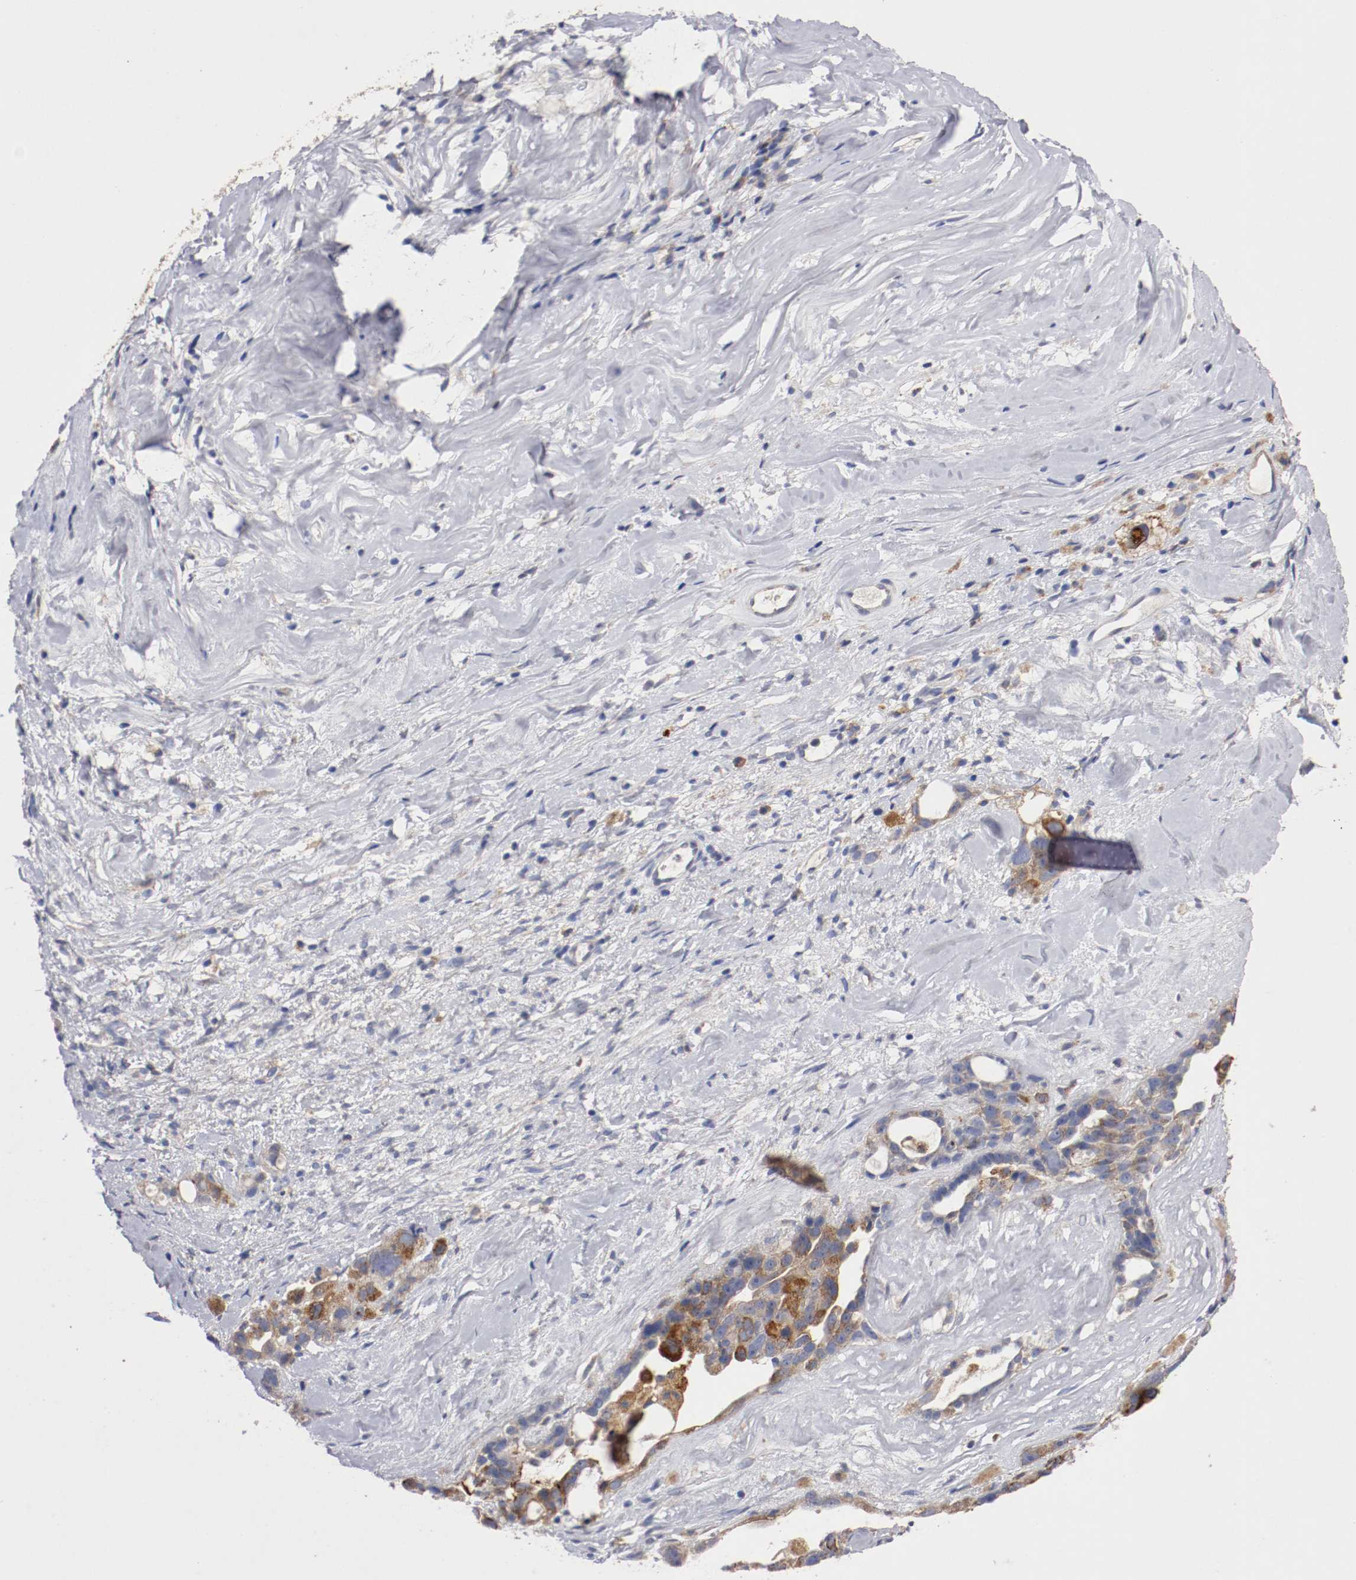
{"staining": {"intensity": "moderate", "quantity": ">75%", "location": "cytoplasmic/membranous"}, "tissue": "ovarian cancer", "cell_type": "Tumor cells", "image_type": "cancer", "snomed": [{"axis": "morphology", "description": "Cystadenocarcinoma, serous, NOS"}, {"axis": "topography", "description": "Ovary"}], "caption": "Protein expression analysis of human ovarian cancer reveals moderate cytoplasmic/membranous positivity in about >75% of tumor cells. The staining was performed using DAB (3,3'-diaminobenzidine) to visualize the protein expression in brown, while the nuclei were stained in blue with hematoxylin (Magnification: 20x).", "gene": "TRAF2", "patient": {"sex": "female", "age": 66}}